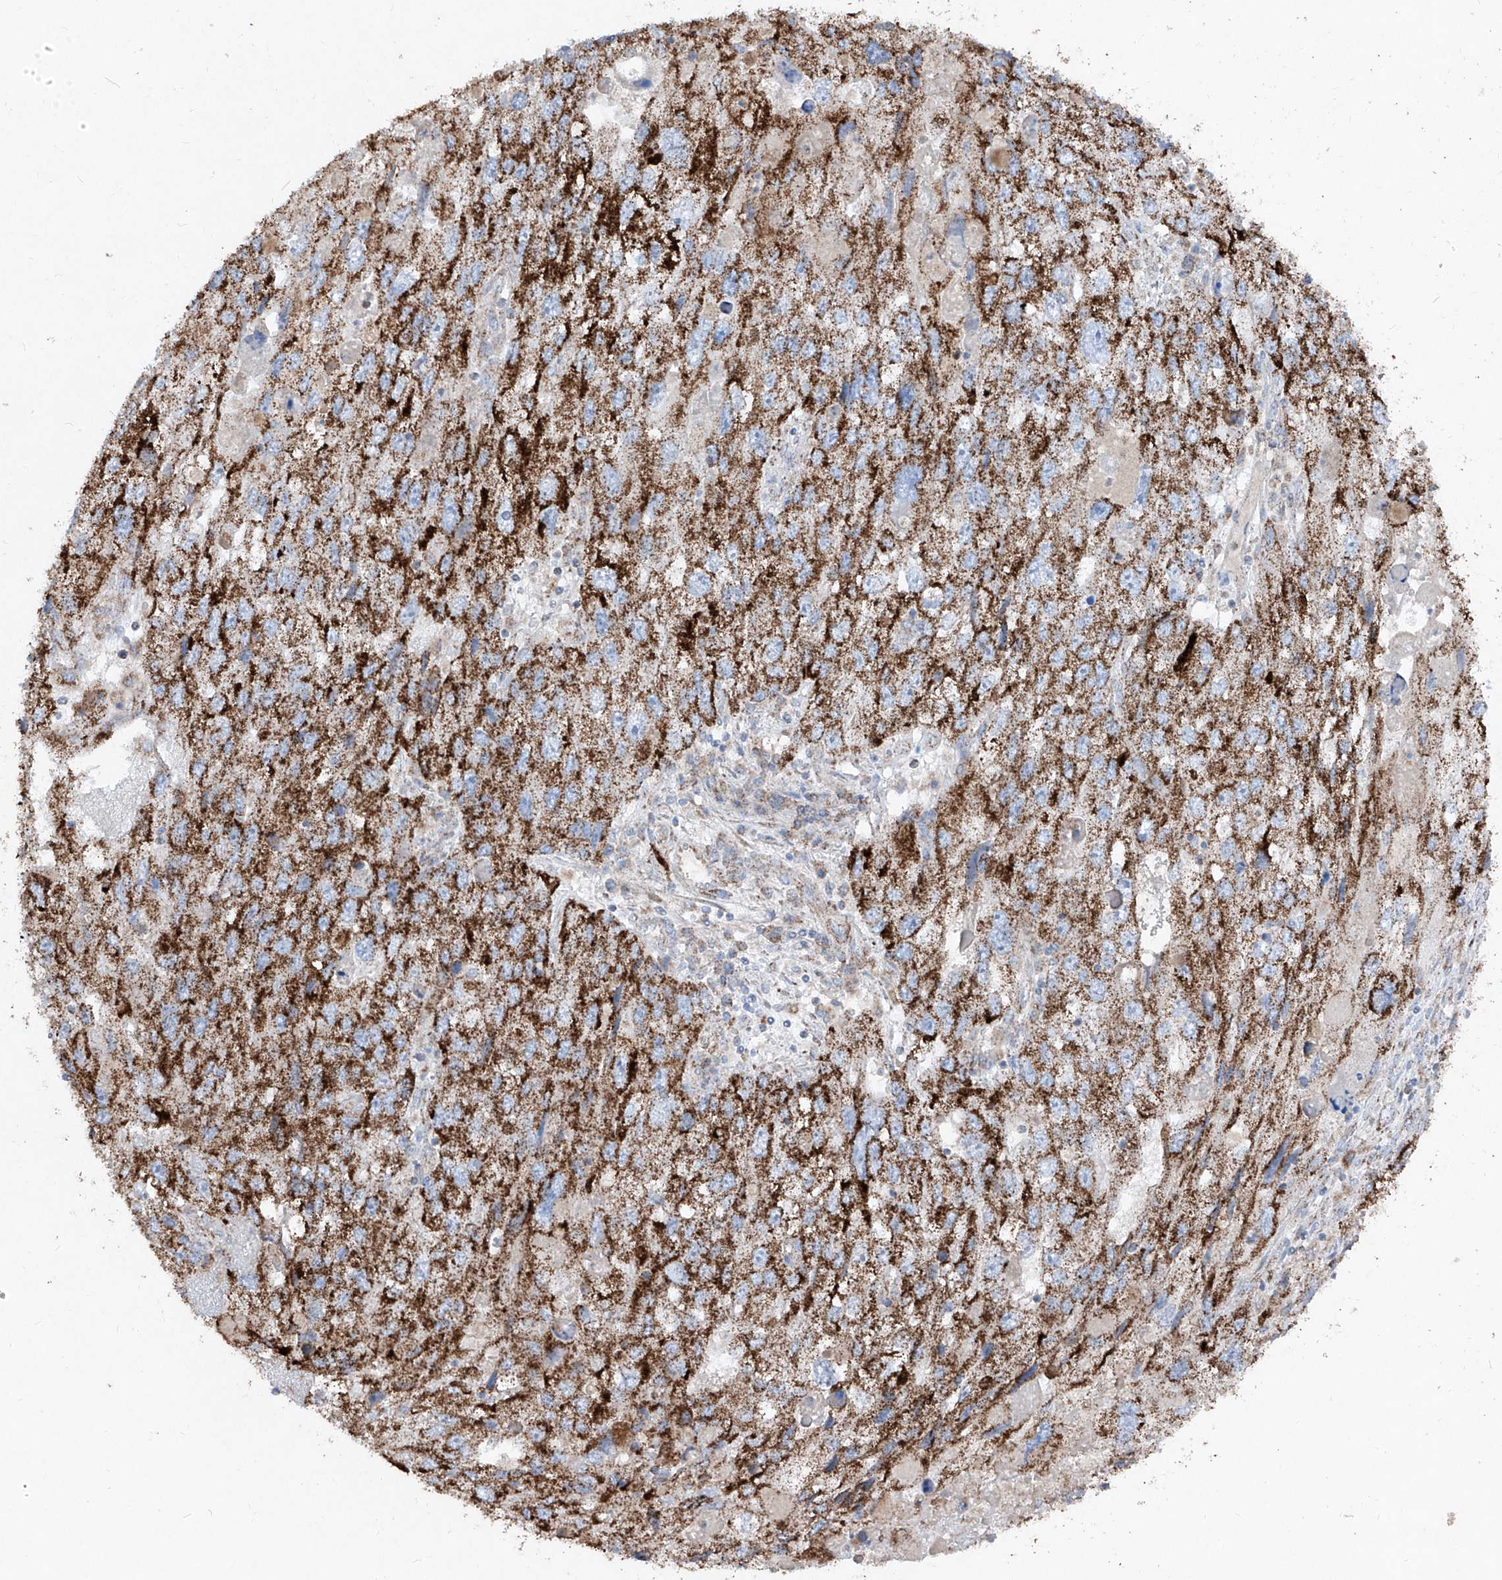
{"staining": {"intensity": "strong", "quantity": ">75%", "location": "cytoplasmic/membranous"}, "tissue": "endometrial cancer", "cell_type": "Tumor cells", "image_type": "cancer", "snomed": [{"axis": "morphology", "description": "Adenocarcinoma, NOS"}, {"axis": "topography", "description": "Endometrium"}], "caption": "Human endometrial adenocarcinoma stained for a protein (brown) demonstrates strong cytoplasmic/membranous positive positivity in about >75% of tumor cells.", "gene": "ABCD3", "patient": {"sex": "female", "age": 49}}